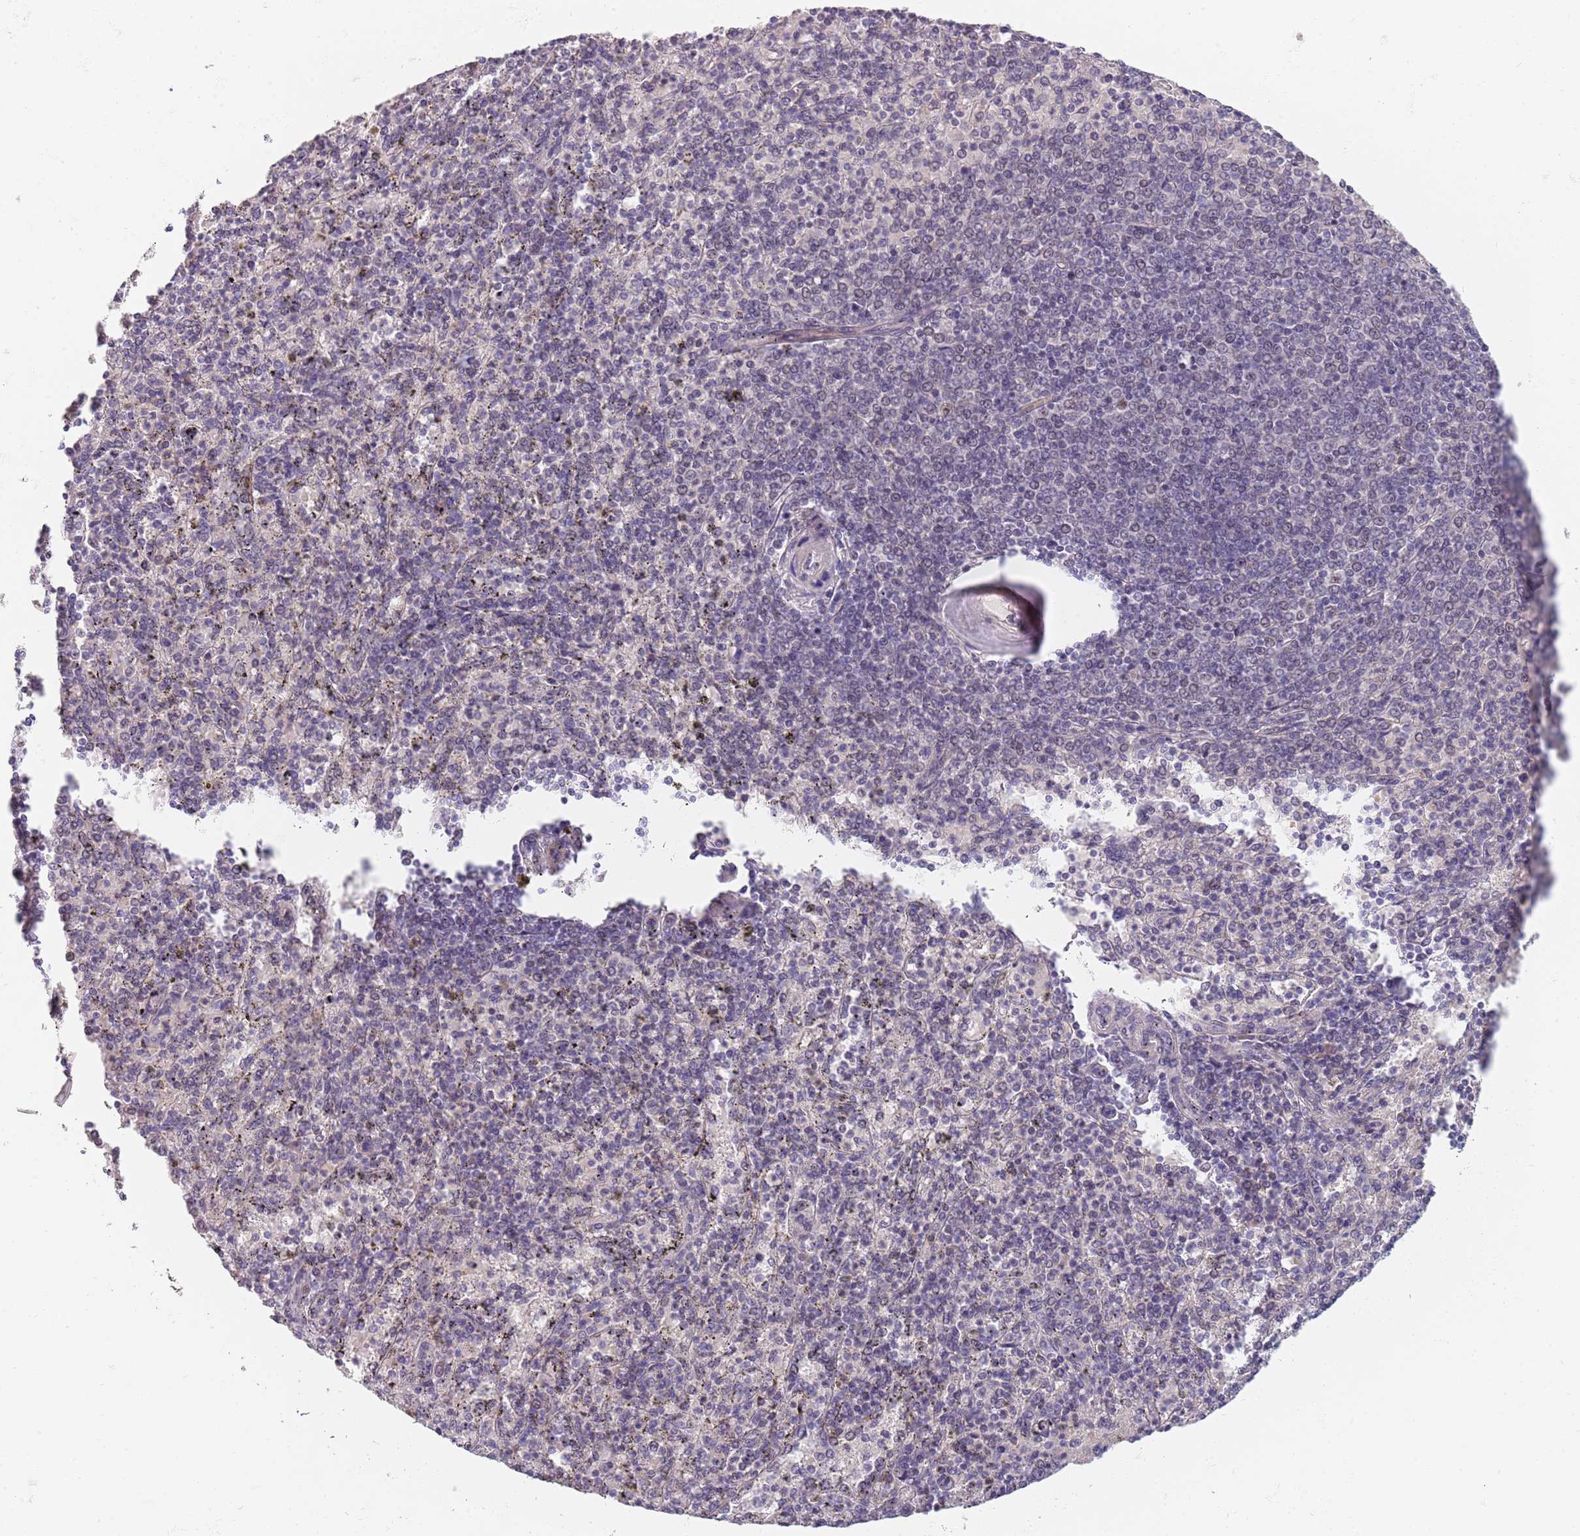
{"staining": {"intensity": "negative", "quantity": "none", "location": "none"}, "tissue": "spleen", "cell_type": "Cells in red pulp", "image_type": "normal", "snomed": [{"axis": "morphology", "description": "Normal tissue, NOS"}, {"axis": "topography", "description": "Spleen"}], "caption": "Immunohistochemistry of benign human spleen shows no positivity in cells in red pulp. (IHC, brightfield microscopy, high magnification).", "gene": "PLCL2", "patient": {"sex": "male", "age": 82}}